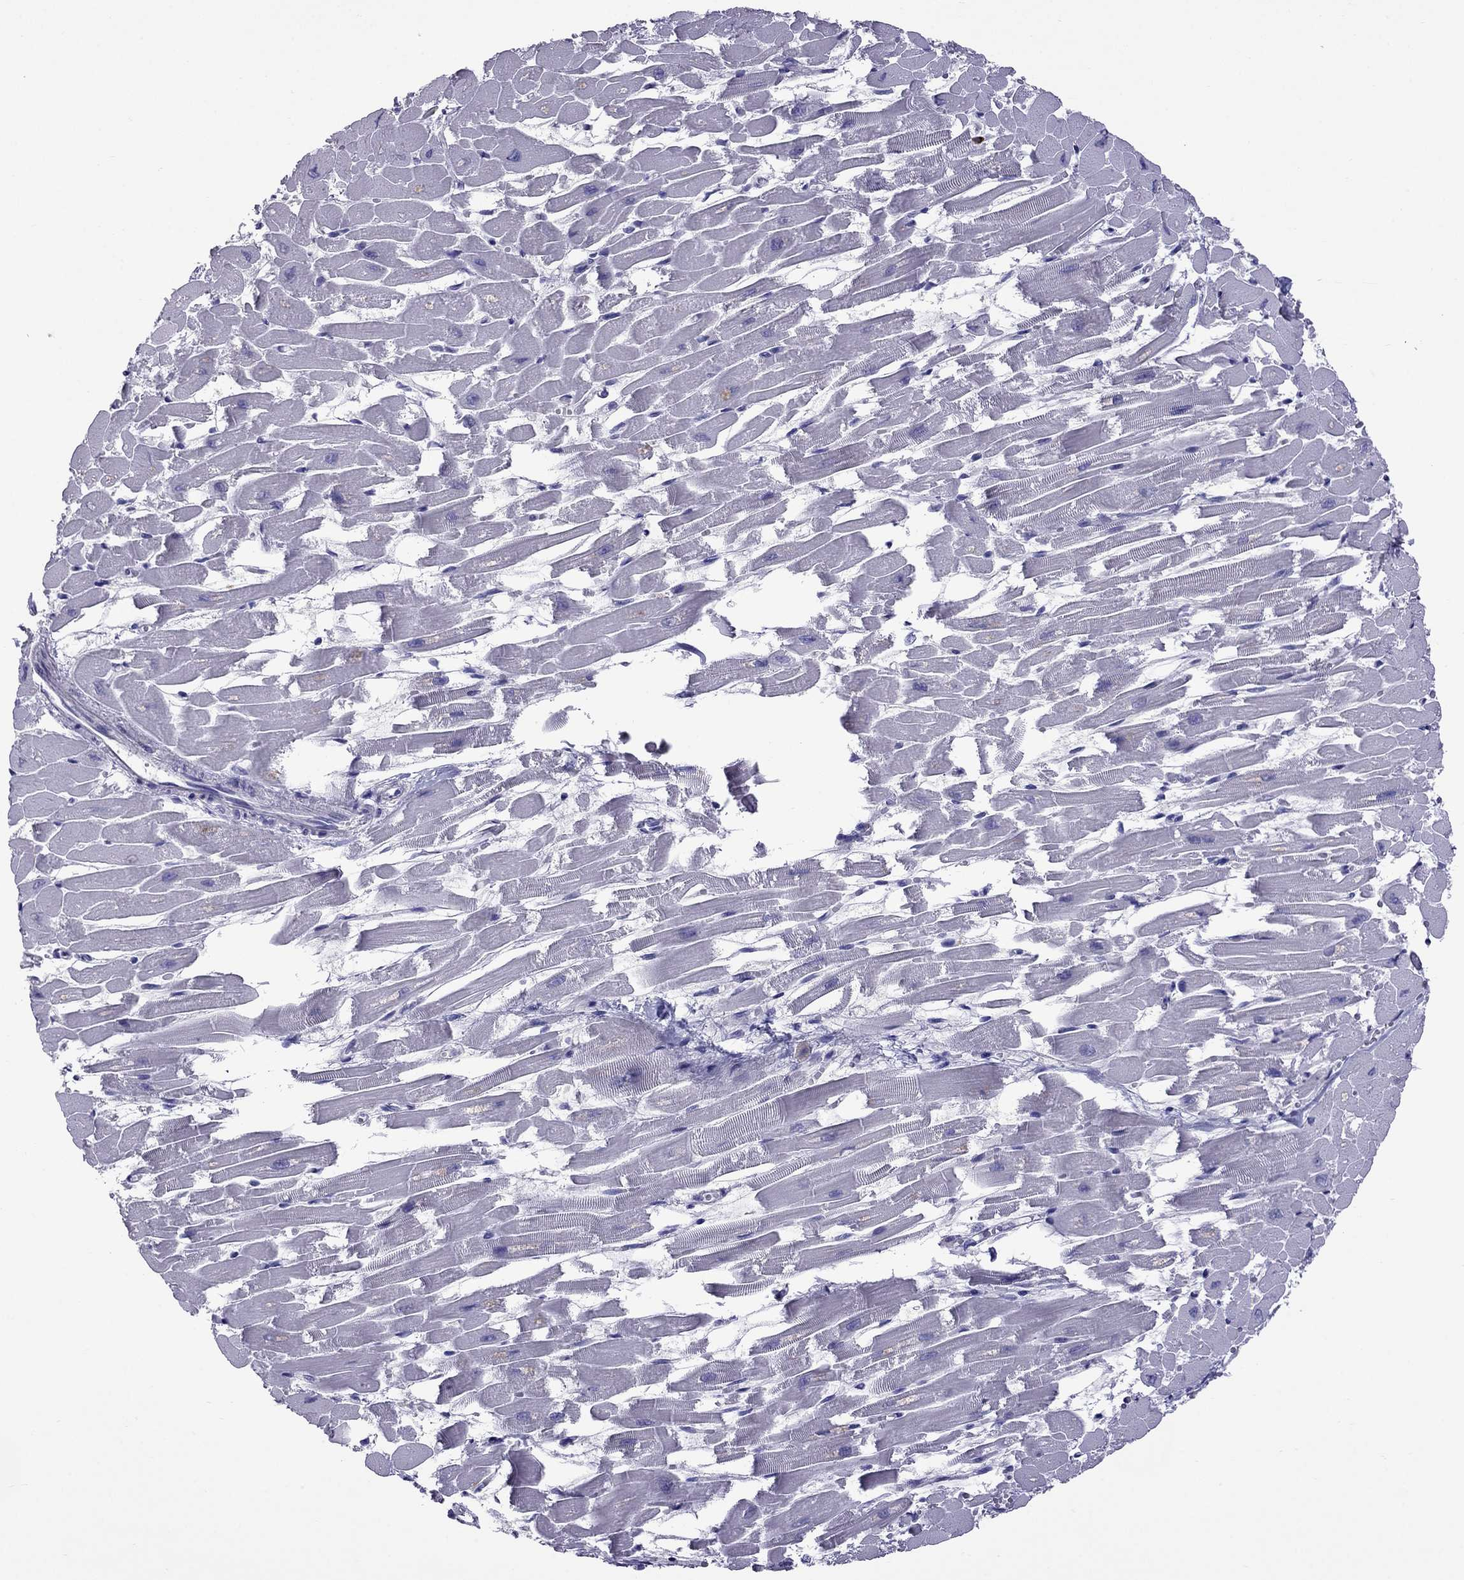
{"staining": {"intensity": "negative", "quantity": "none", "location": "none"}, "tissue": "heart muscle", "cell_type": "Cardiomyocytes", "image_type": "normal", "snomed": [{"axis": "morphology", "description": "Normal tissue, NOS"}, {"axis": "topography", "description": "Heart"}], "caption": "Immunohistochemistry image of benign heart muscle: heart muscle stained with DAB shows no significant protein staining in cardiomyocytes.", "gene": "OLFM4", "patient": {"sex": "female", "age": 52}}